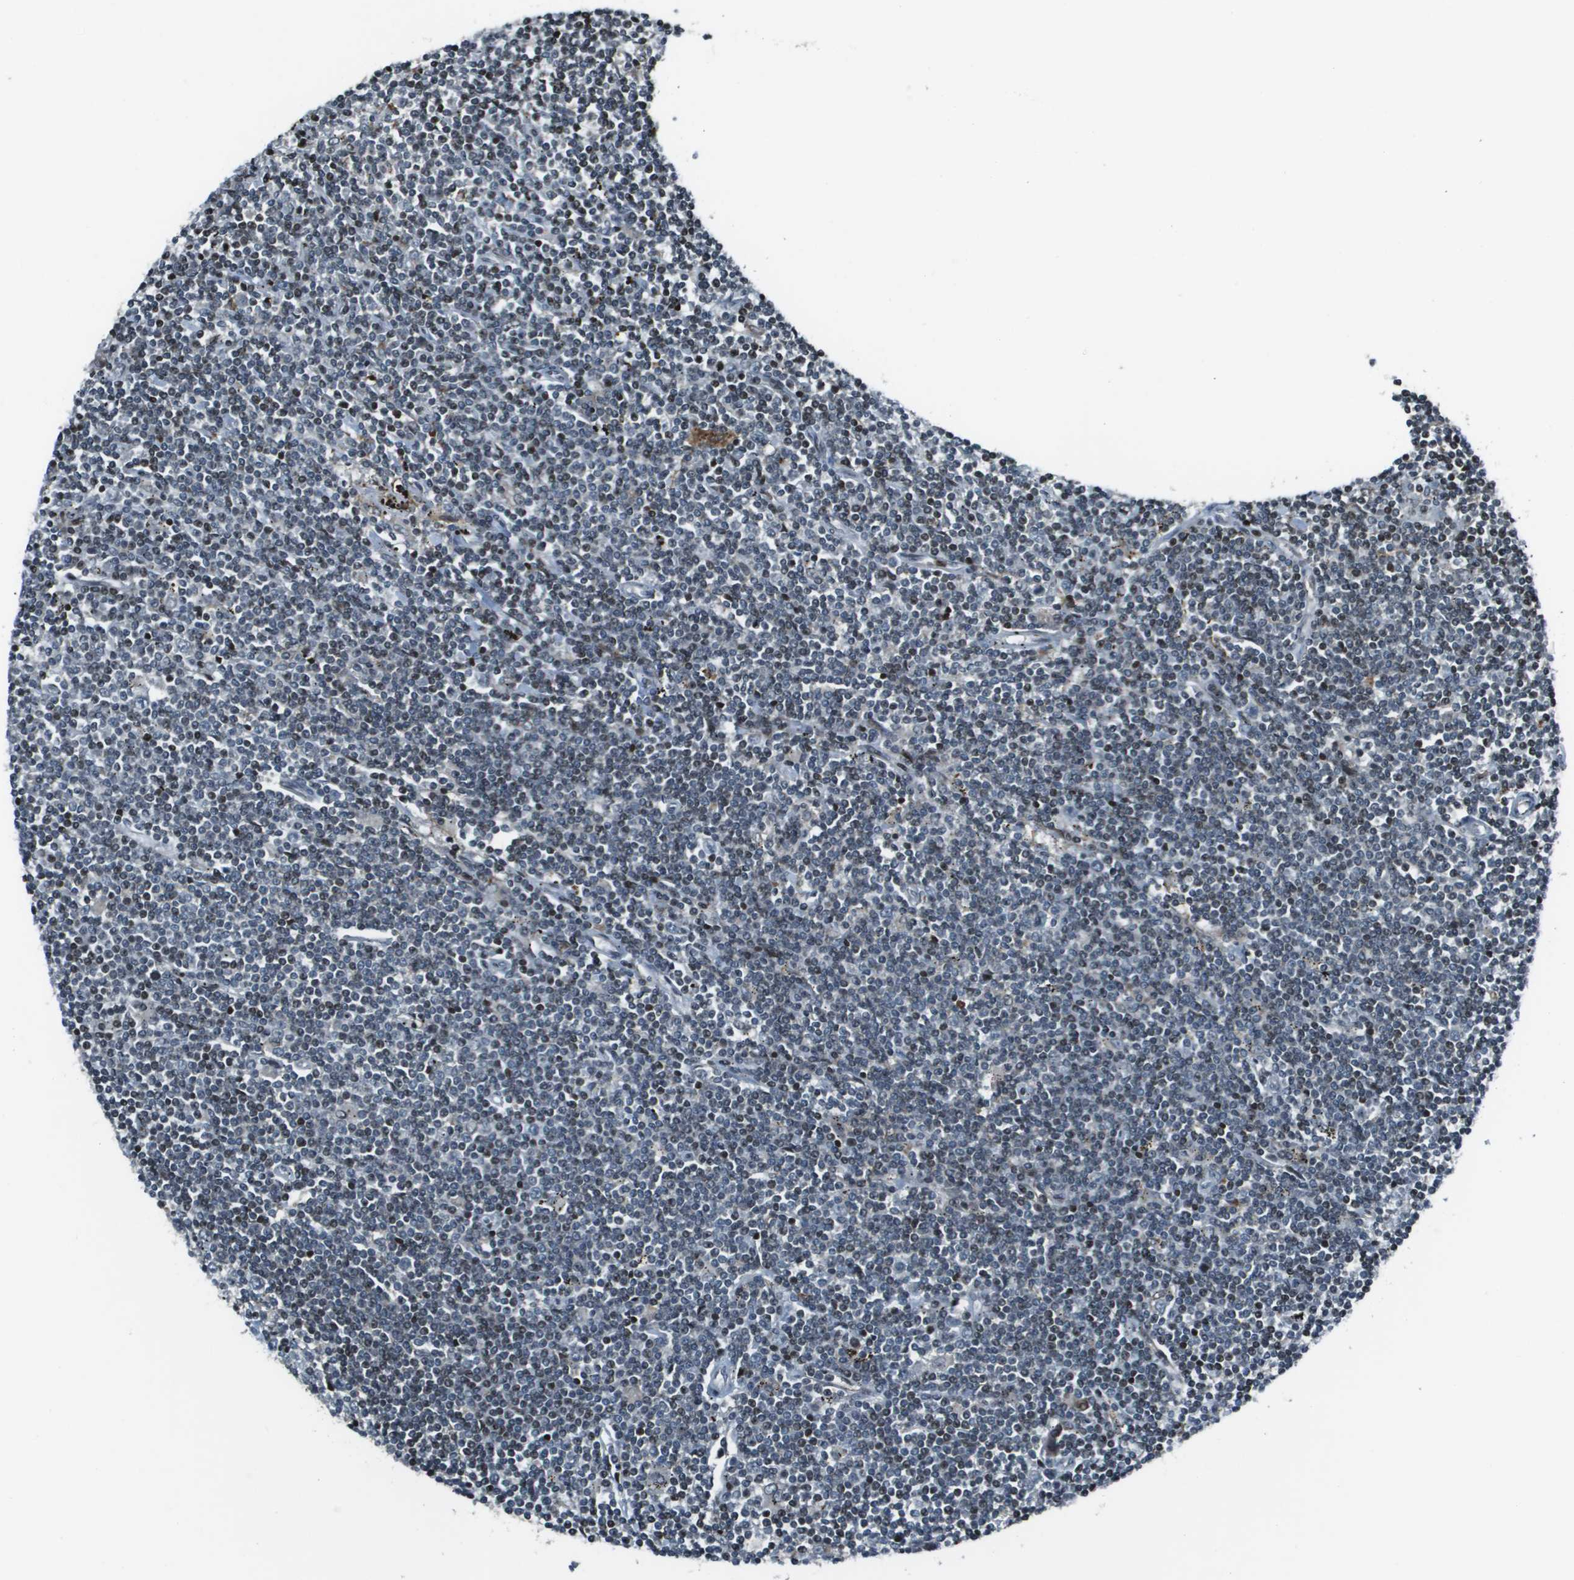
{"staining": {"intensity": "moderate", "quantity": "<25%", "location": "nuclear"}, "tissue": "lymphoma", "cell_type": "Tumor cells", "image_type": "cancer", "snomed": [{"axis": "morphology", "description": "Malignant lymphoma, non-Hodgkin's type, Low grade"}, {"axis": "topography", "description": "Spleen"}], "caption": "Low-grade malignant lymphoma, non-Hodgkin's type stained for a protein (brown) reveals moderate nuclear positive positivity in about <25% of tumor cells.", "gene": "CXCL12", "patient": {"sex": "male", "age": 76}}